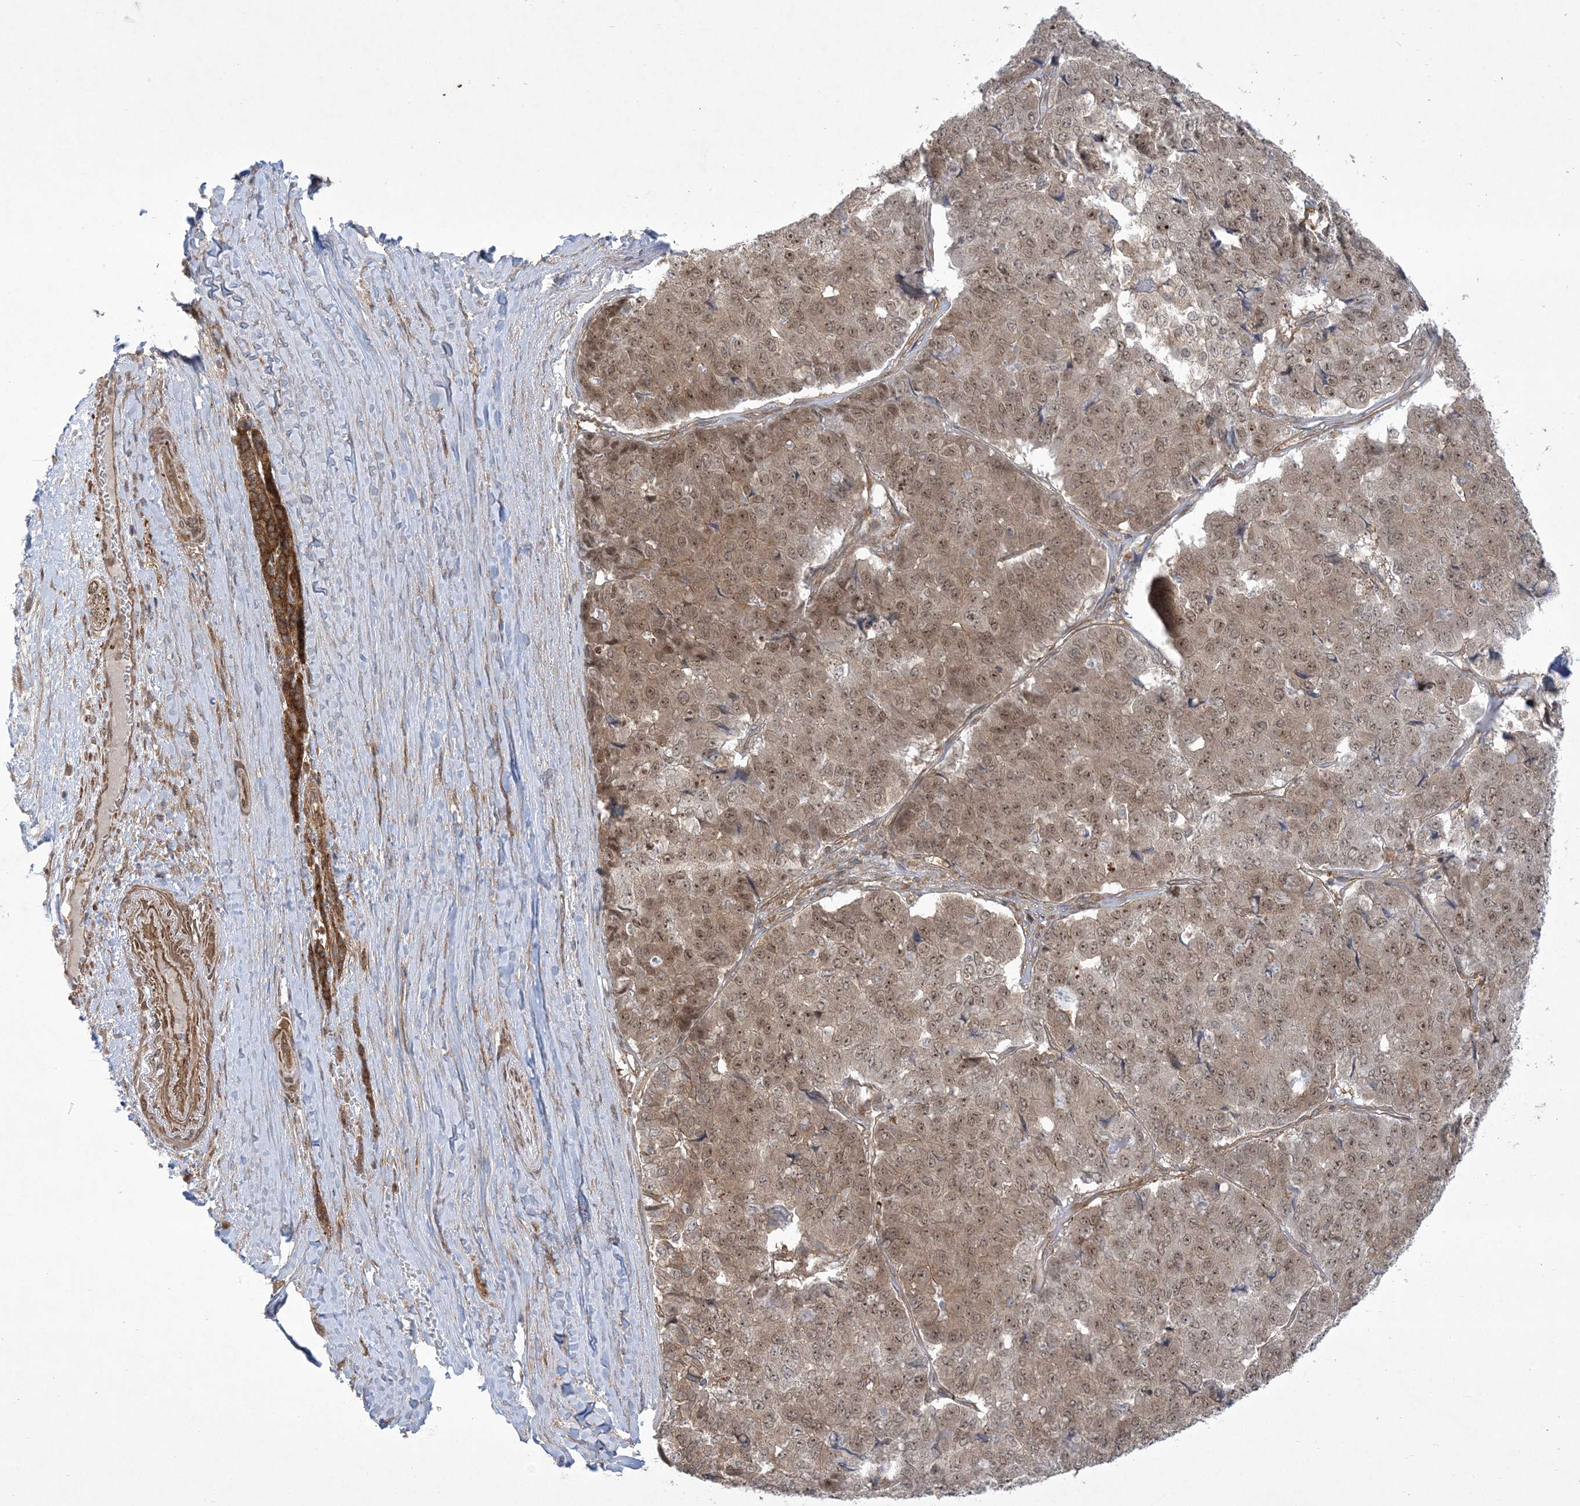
{"staining": {"intensity": "moderate", "quantity": ">75%", "location": "cytoplasmic/membranous,nuclear"}, "tissue": "pancreatic cancer", "cell_type": "Tumor cells", "image_type": "cancer", "snomed": [{"axis": "morphology", "description": "Adenocarcinoma, NOS"}, {"axis": "topography", "description": "Pancreas"}], "caption": "About >75% of tumor cells in human adenocarcinoma (pancreatic) show moderate cytoplasmic/membranous and nuclear protein expression as visualized by brown immunohistochemical staining.", "gene": "SOGA3", "patient": {"sex": "male", "age": 50}}